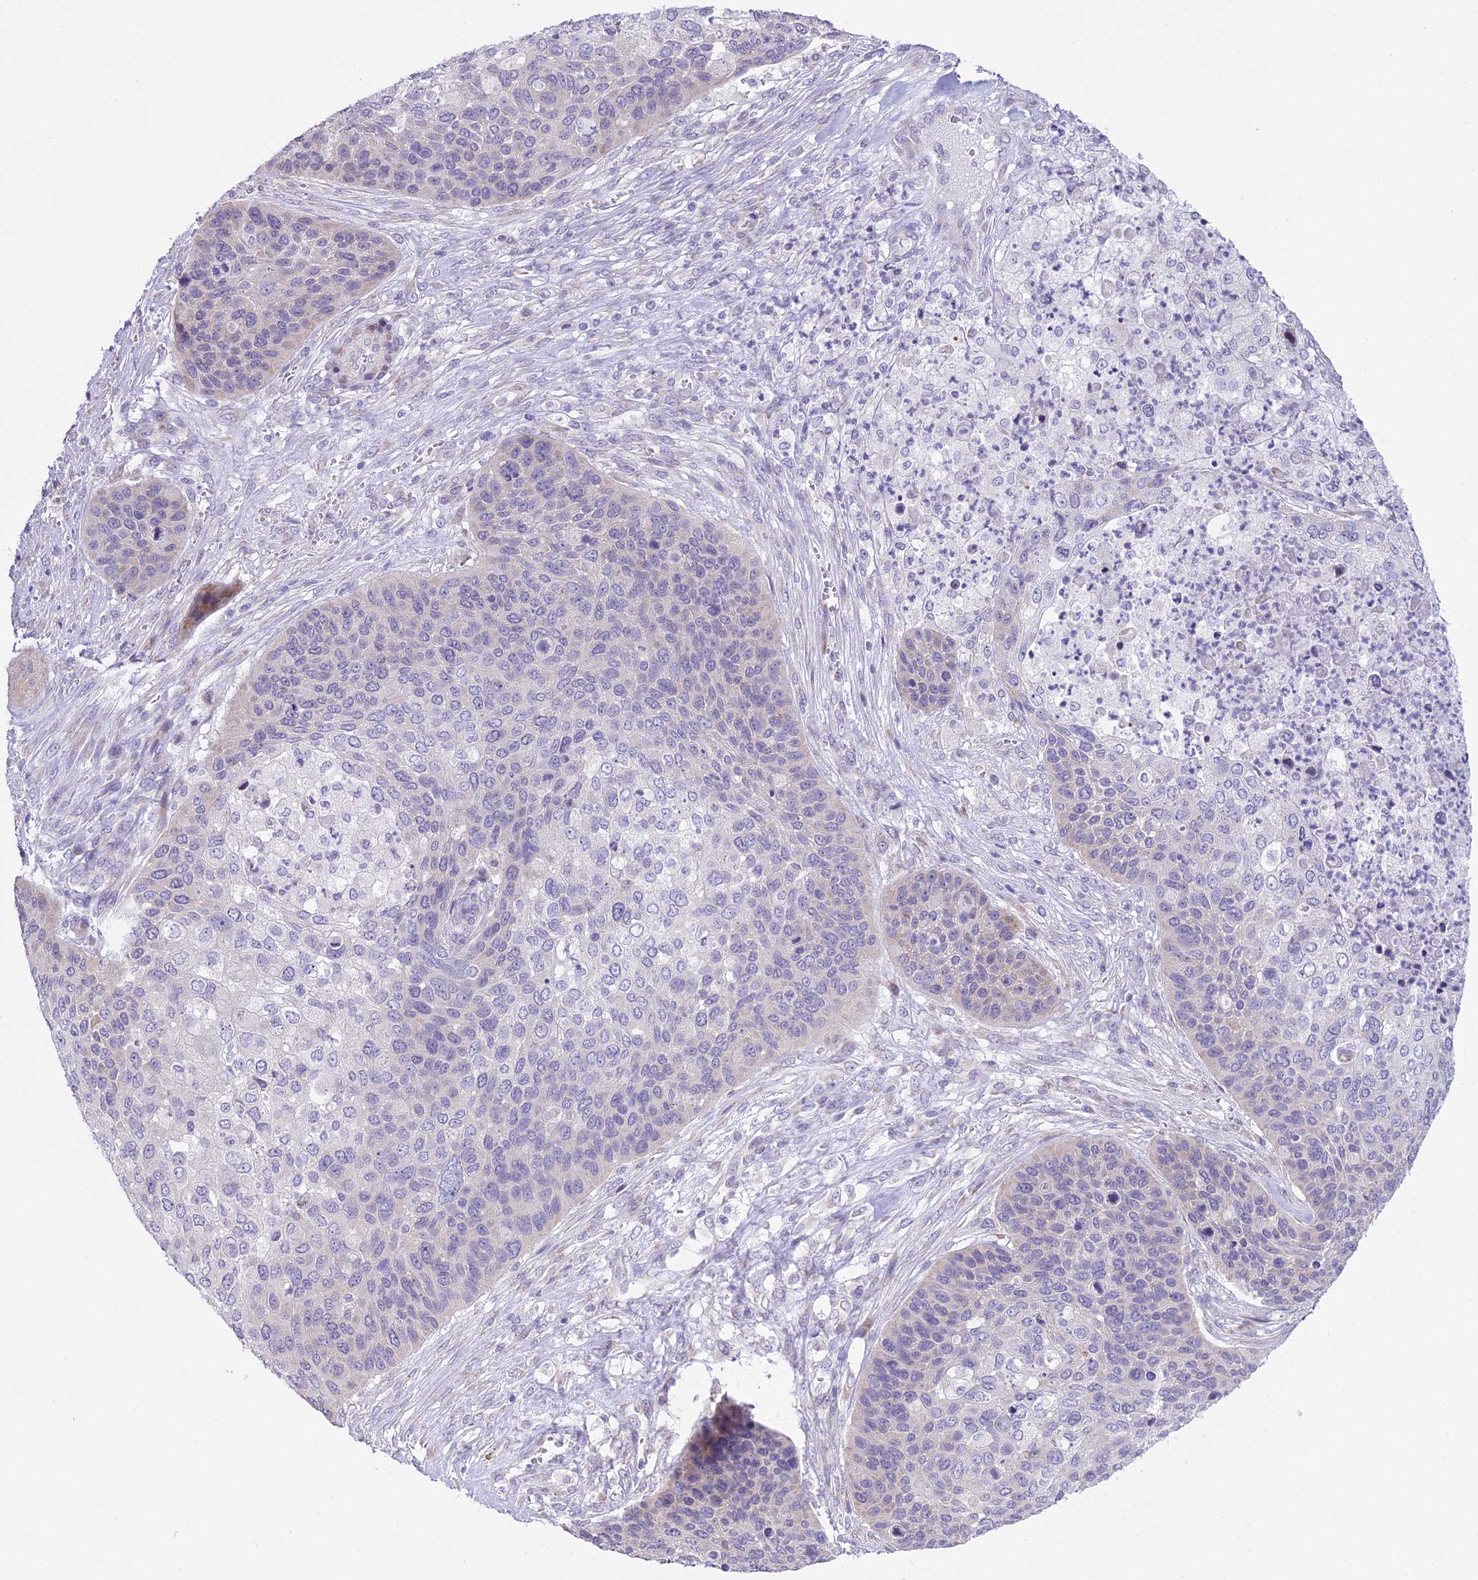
{"staining": {"intensity": "weak", "quantity": "<25%", "location": "cytoplasmic/membranous"}, "tissue": "skin cancer", "cell_type": "Tumor cells", "image_type": "cancer", "snomed": [{"axis": "morphology", "description": "Basal cell carcinoma"}, {"axis": "topography", "description": "Skin"}], "caption": "This is an IHC micrograph of skin cancer. There is no expression in tumor cells.", "gene": "RPS26", "patient": {"sex": "female", "age": 74}}